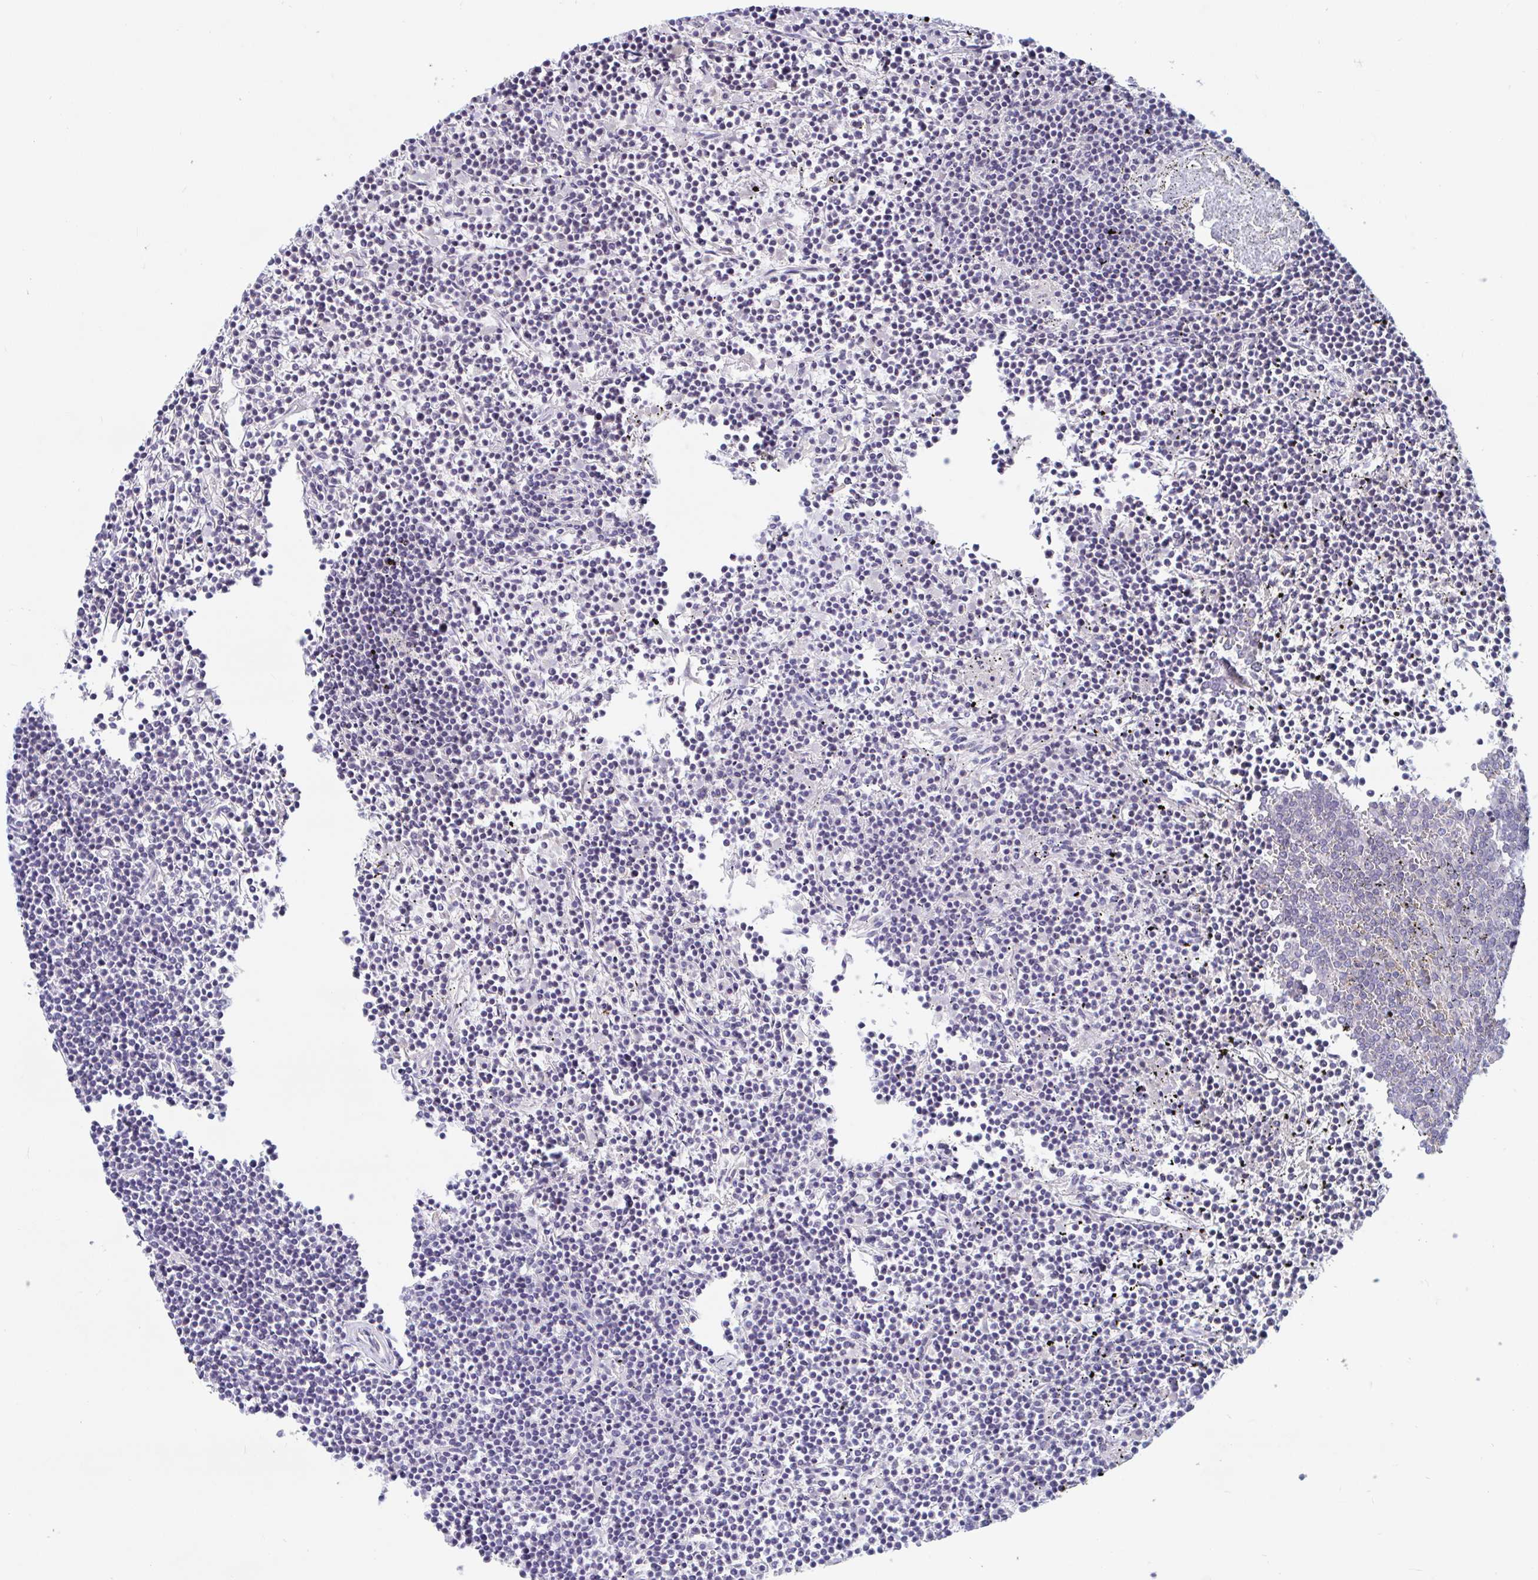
{"staining": {"intensity": "negative", "quantity": "none", "location": "none"}, "tissue": "lymphoma", "cell_type": "Tumor cells", "image_type": "cancer", "snomed": [{"axis": "morphology", "description": "Malignant lymphoma, non-Hodgkin's type, Low grade"}, {"axis": "topography", "description": "Spleen"}], "caption": "Immunohistochemistry (IHC) image of neoplastic tissue: low-grade malignant lymphoma, non-Hodgkin's type stained with DAB displays no significant protein expression in tumor cells.", "gene": "UNKL", "patient": {"sex": "female", "age": 19}}